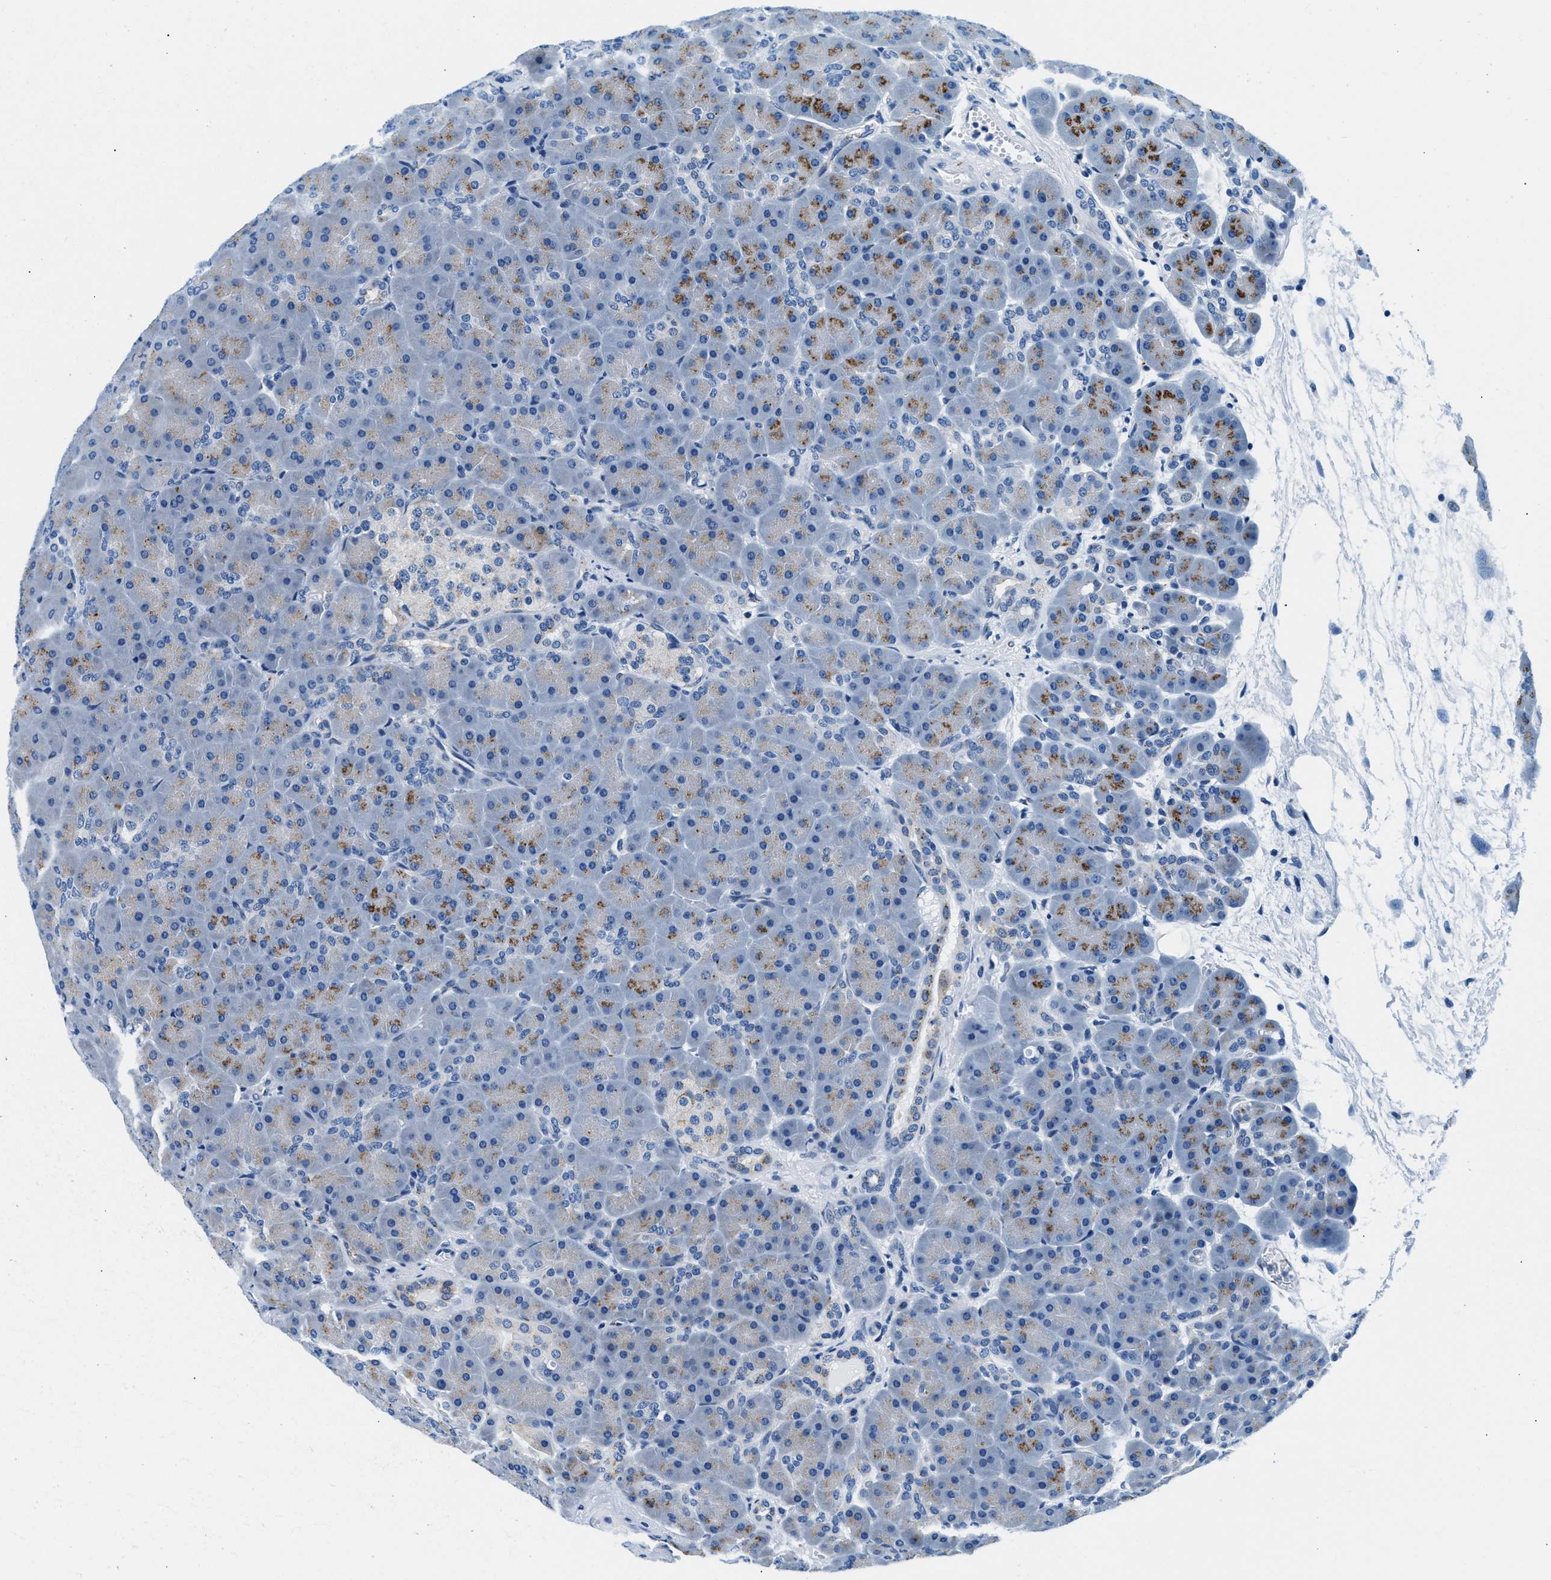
{"staining": {"intensity": "moderate", "quantity": "<25%", "location": "cytoplasmic/membranous"}, "tissue": "pancreas", "cell_type": "Exocrine glandular cells", "image_type": "normal", "snomed": [{"axis": "morphology", "description": "Normal tissue, NOS"}, {"axis": "topography", "description": "Pancreas"}], "caption": "About <25% of exocrine glandular cells in unremarkable pancreas show moderate cytoplasmic/membranous protein expression as visualized by brown immunohistochemical staining.", "gene": "VPS53", "patient": {"sex": "male", "age": 66}}